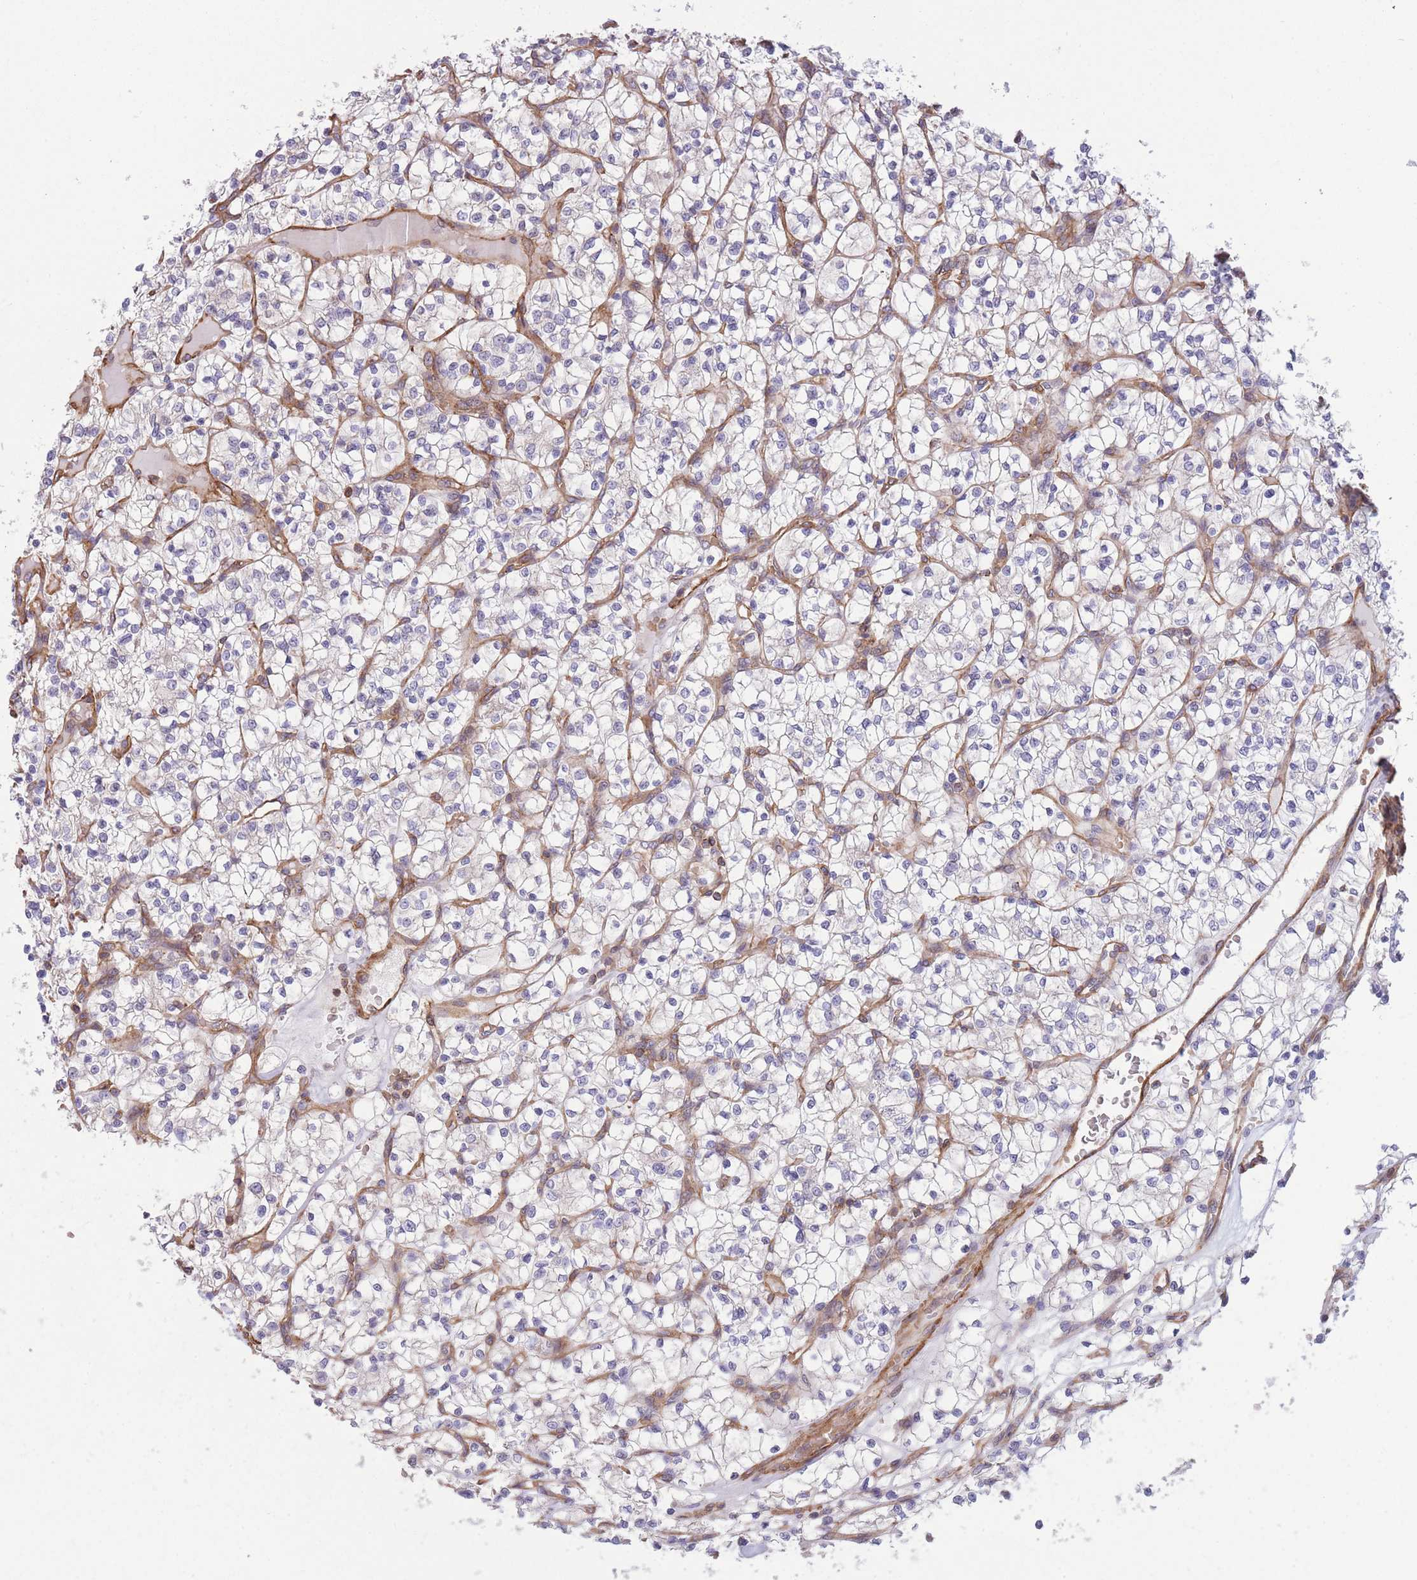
{"staining": {"intensity": "negative", "quantity": "none", "location": "none"}, "tissue": "renal cancer", "cell_type": "Tumor cells", "image_type": "cancer", "snomed": [{"axis": "morphology", "description": "Adenocarcinoma, NOS"}, {"axis": "topography", "description": "Kidney"}], "caption": "Tumor cells show no significant protein positivity in renal cancer.", "gene": "CDC25B", "patient": {"sex": "female", "age": 64}}